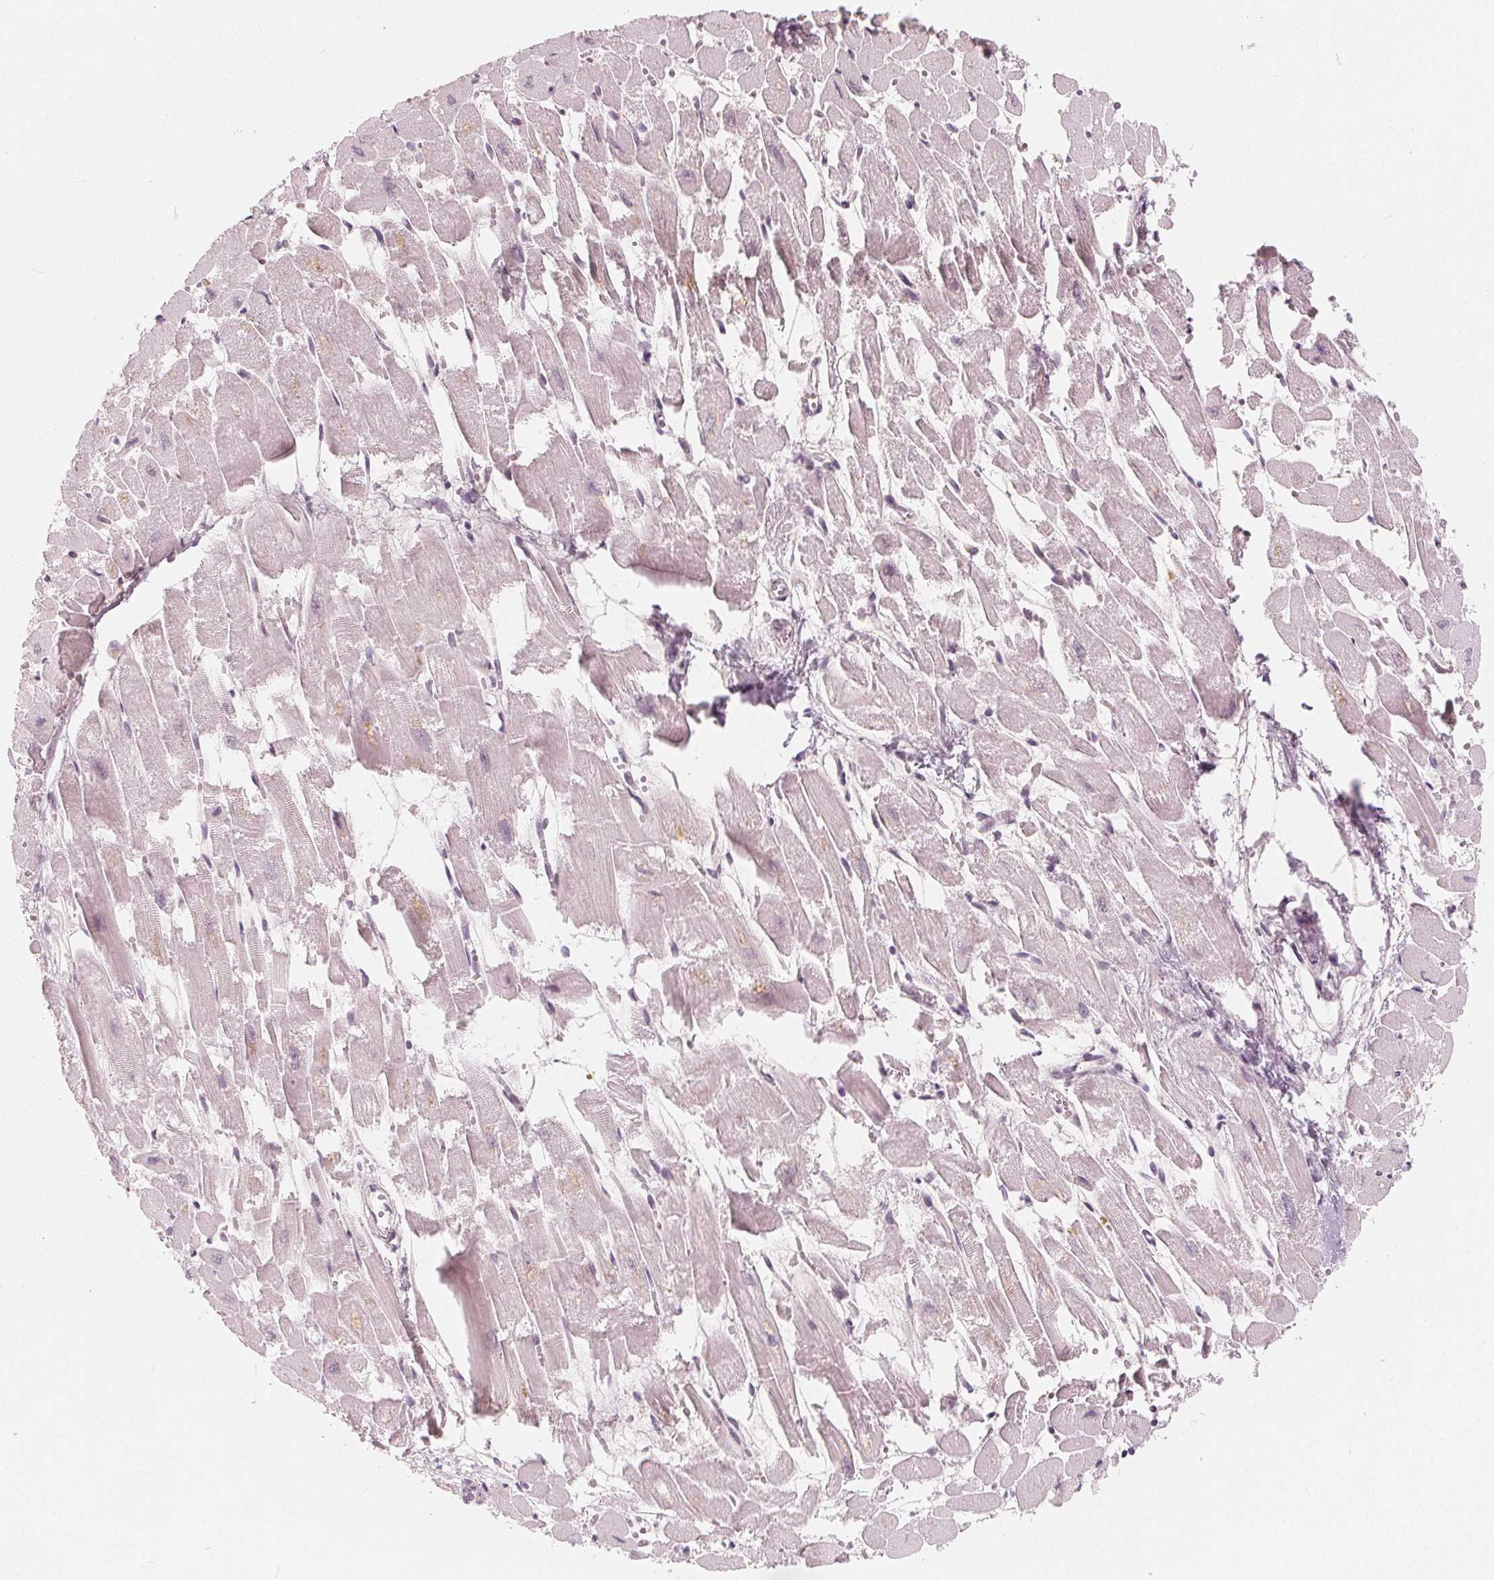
{"staining": {"intensity": "weak", "quantity": "<25%", "location": "cytoplasmic/membranous,nuclear"}, "tissue": "heart muscle", "cell_type": "Cardiomyocytes", "image_type": "normal", "snomed": [{"axis": "morphology", "description": "Normal tissue, NOS"}, {"axis": "topography", "description": "Heart"}], "caption": "Protein analysis of benign heart muscle reveals no significant staining in cardiomyocytes. The staining was performed using DAB (3,3'-diaminobenzidine) to visualize the protein expression in brown, while the nuclei were stained in blue with hematoxylin (Magnification: 20x).", "gene": "NUP210L", "patient": {"sex": "female", "age": 52}}